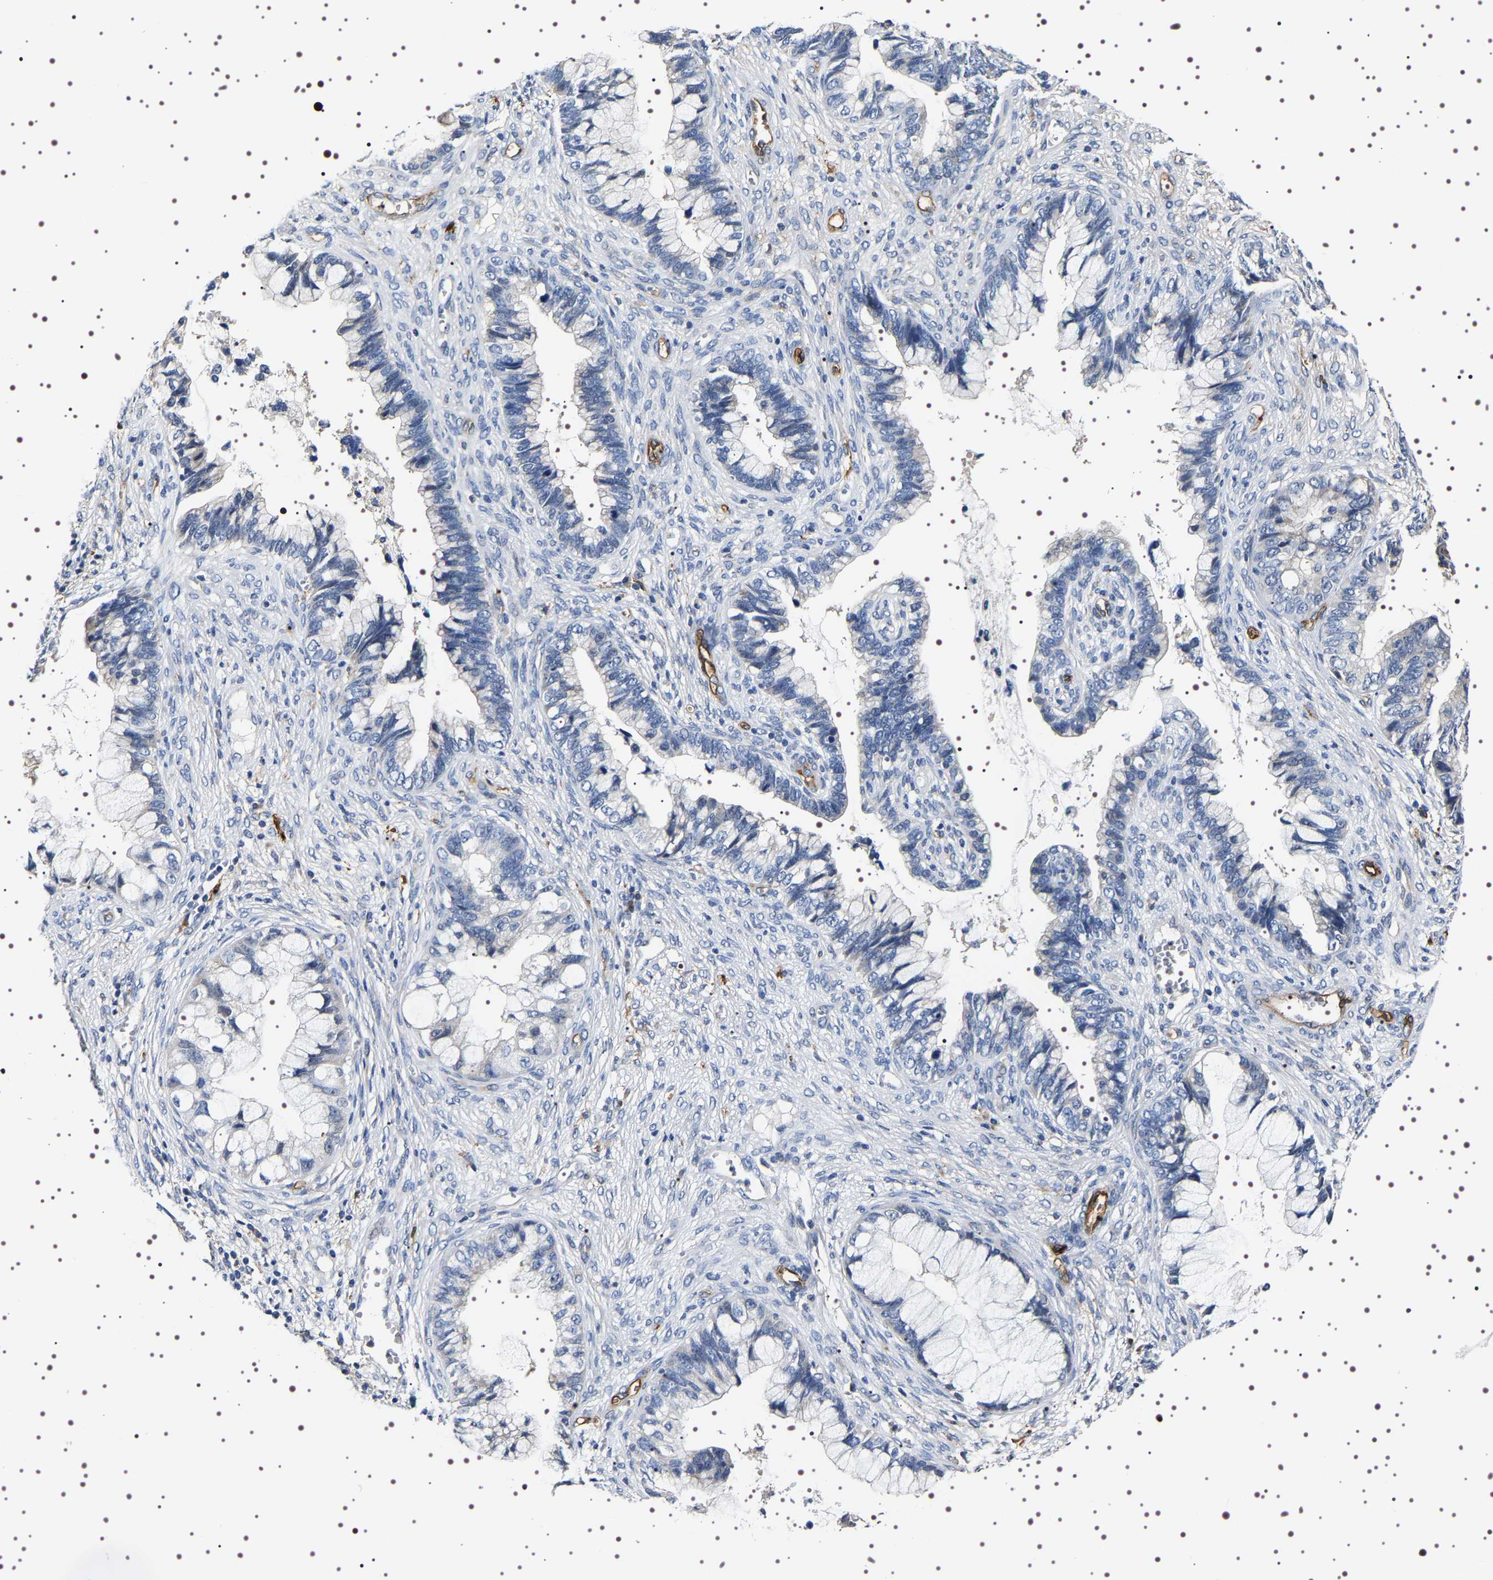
{"staining": {"intensity": "negative", "quantity": "none", "location": "none"}, "tissue": "cervical cancer", "cell_type": "Tumor cells", "image_type": "cancer", "snomed": [{"axis": "morphology", "description": "Adenocarcinoma, NOS"}, {"axis": "topography", "description": "Cervix"}], "caption": "Tumor cells show no significant protein expression in adenocarcinoma (cervical).", "gene": "ALPL", "patient": {"sex": "female", "age": 44}}